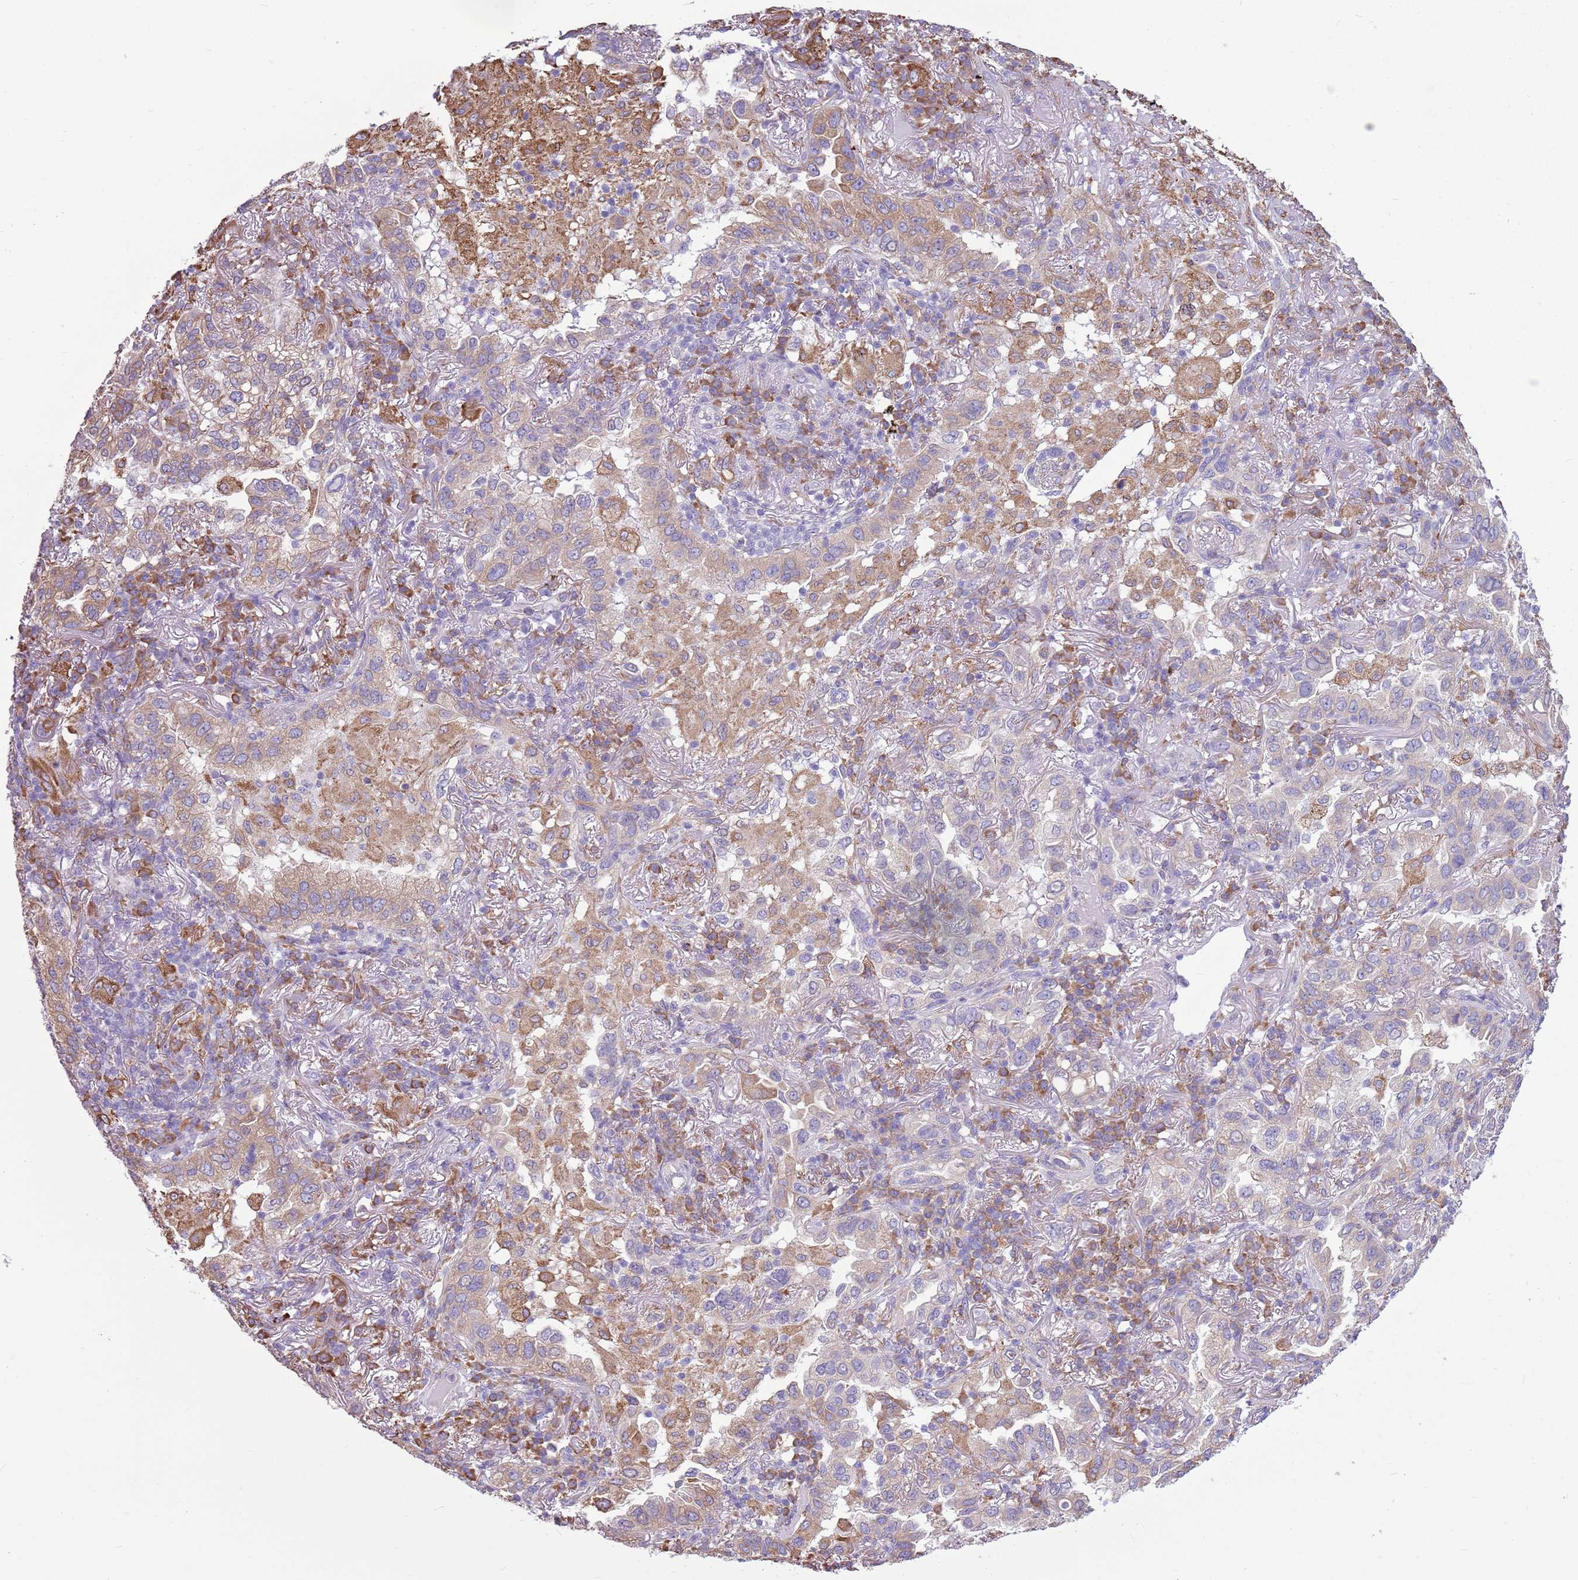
{"staining": {"intensity": "weak", "quantity": "25%-75%", "location": "cytoplasmic/membranous"}, "tissue": "lung cancer", "cell_type": "Tumor cells", "image_type": "cancer", "snomed": [{"axis": "morphology", "description": "Adenocarcinoma, NOS"}, {"axis": "topography", "description": "Lung"}], "caption": "High-magnification brightfield microscopy of lung cancer (adenocarcinoma) stained with DAB (3,3'-diaminobenzidine) (brown) and counterstained with hematoxylin (blue). tumor cells exhibit weak cytoplasmic/membranous staining is appreciated in approximately25%-75% of cells.", "gene": "KCTD19", "patient": {"sex": "female", "age": 69}}